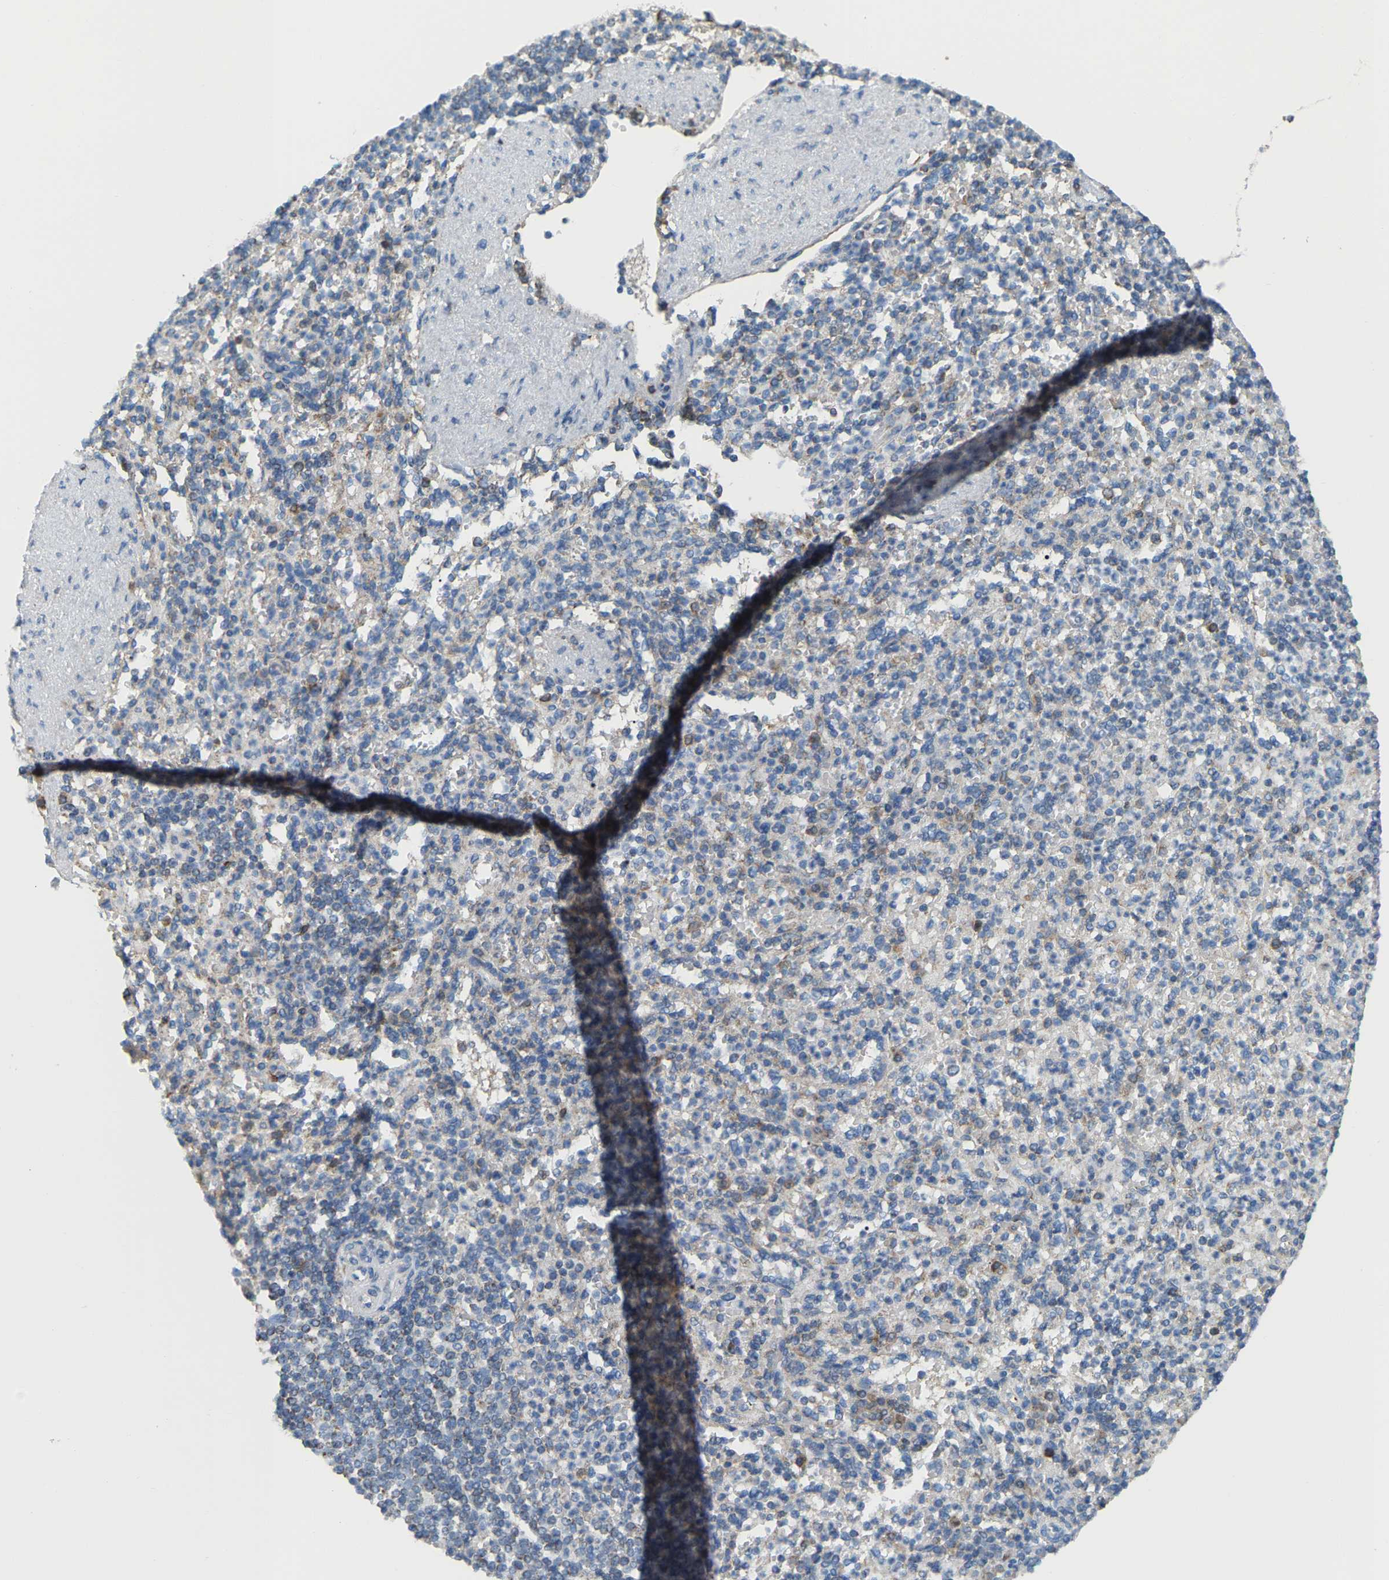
{"staining": {"intensity": "weak", "quantity": "<25%", "location": "cytoplasmic/membranous"}, "tissue": "spleen", "cell_type": "Cells in red pulp", "image_type": "normal", "snomed": [{"axis": "morphology", "description": "Normal tissue, NOS"}, {"axis": "topography", "description": "Spleen"}], "caption": "IHC photomicrograph of unremarkable spleen: human spleen stained with DAB displays no significant protein expression in cells in red pulp.", "gene": "CROT", "patient": {"sex": "female", "age": 74}}